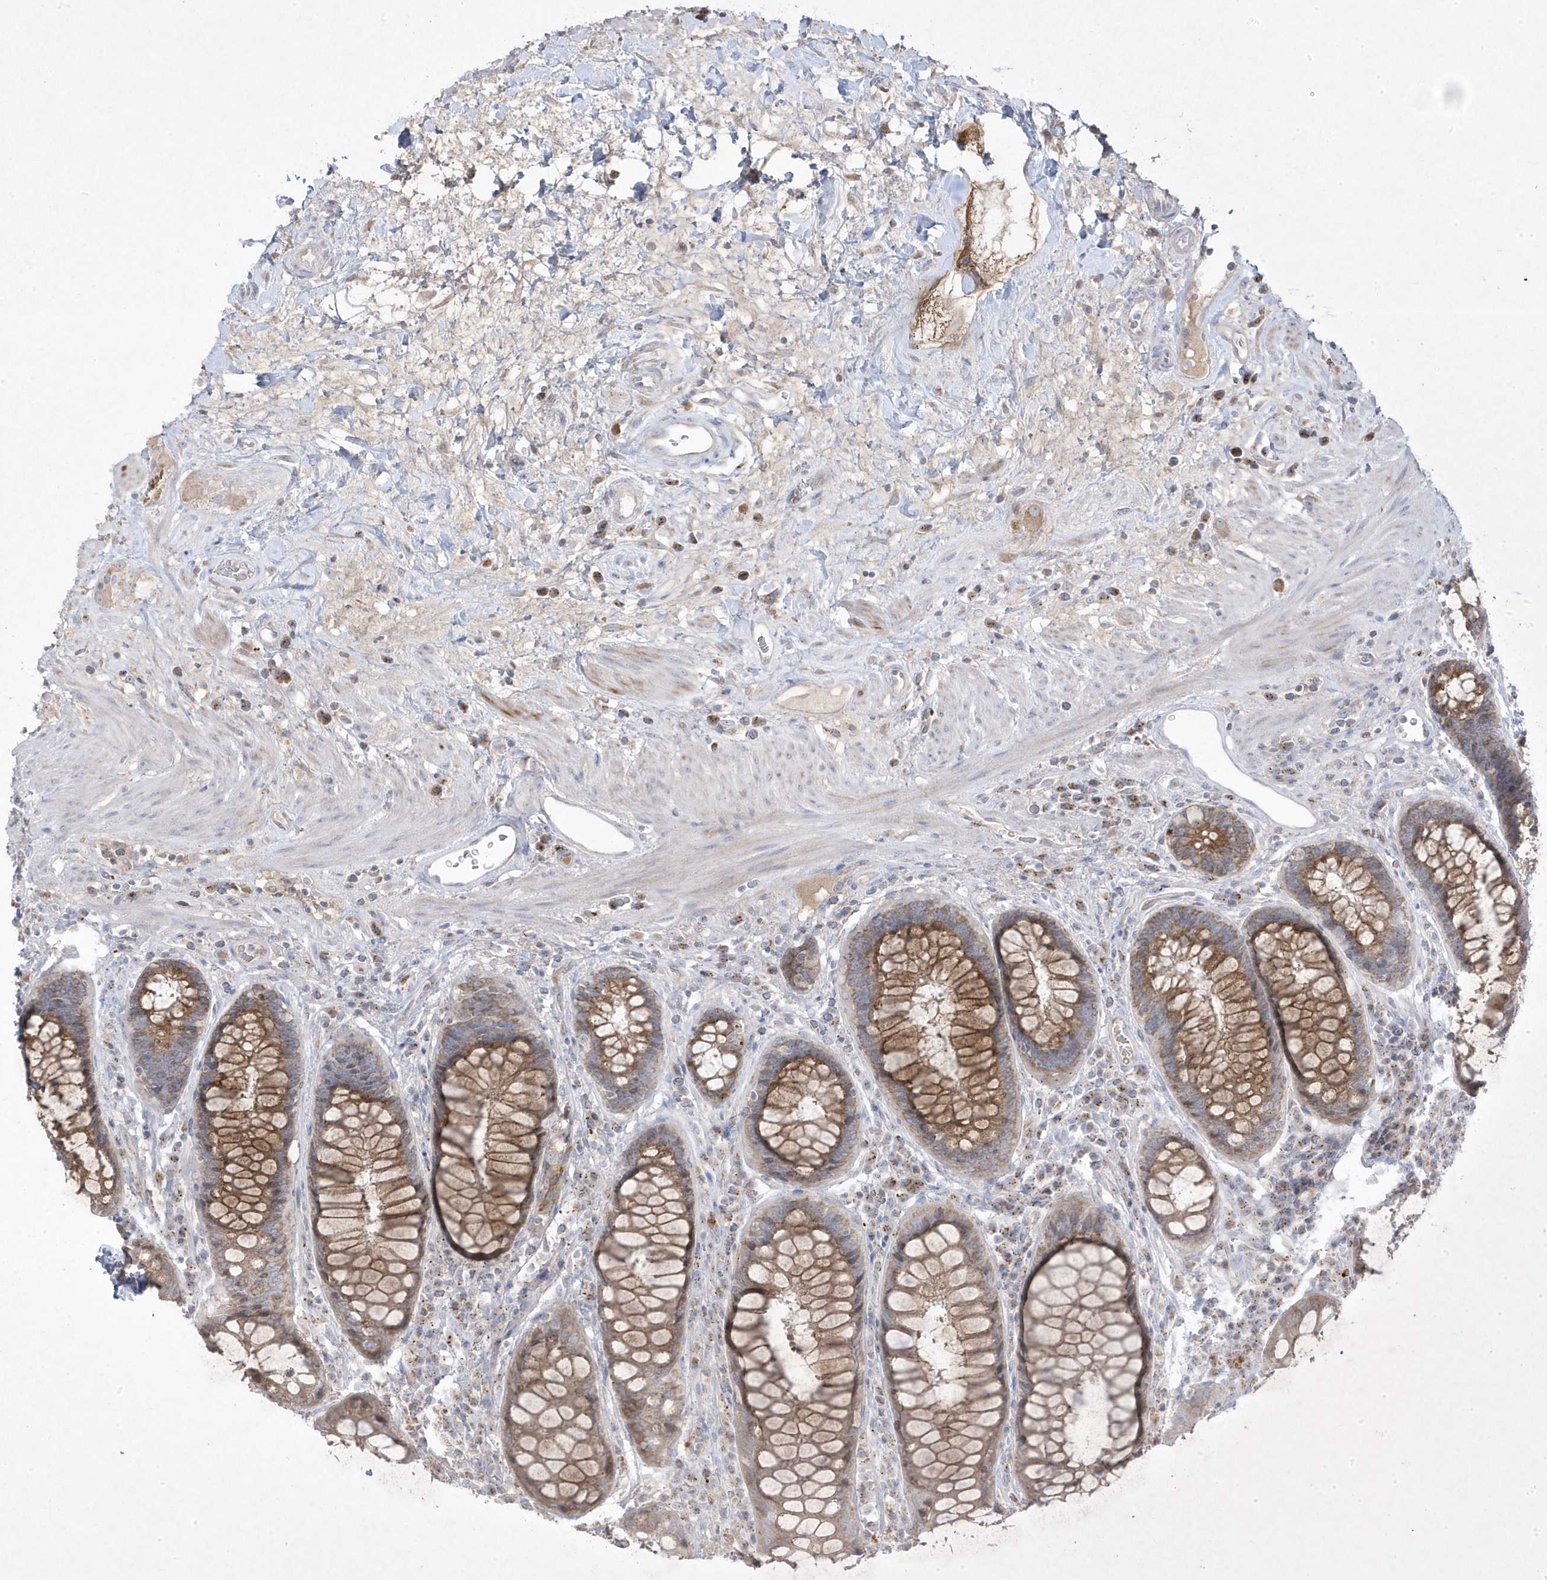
{"staining": {"intensity": "moderate", "quantity": ">75%", "location": "cytoplasmic/membranous"}, "tissue": "rectum", "cell_type": "Glandular cells", "image_type": "normal", "snomed": [{"axis": "morphology", "description": "Normal tissue, NOS"}, {"axis": "topography", "description": "Rectum"}], "caption": "Rectum stained with DAB immunohistochemistry exhibits medium levels of moderate cytoplasmic/membranous staining in about >75% of glandular cells. (Stains: DAB (3,3'-diaminobenzidine) in brown, nuclei in blue, Microscopy: brightfield microscopy at high magnification).", "gene": "ADAMTSL3", "patient": {"sex": "male", "age": 64}}